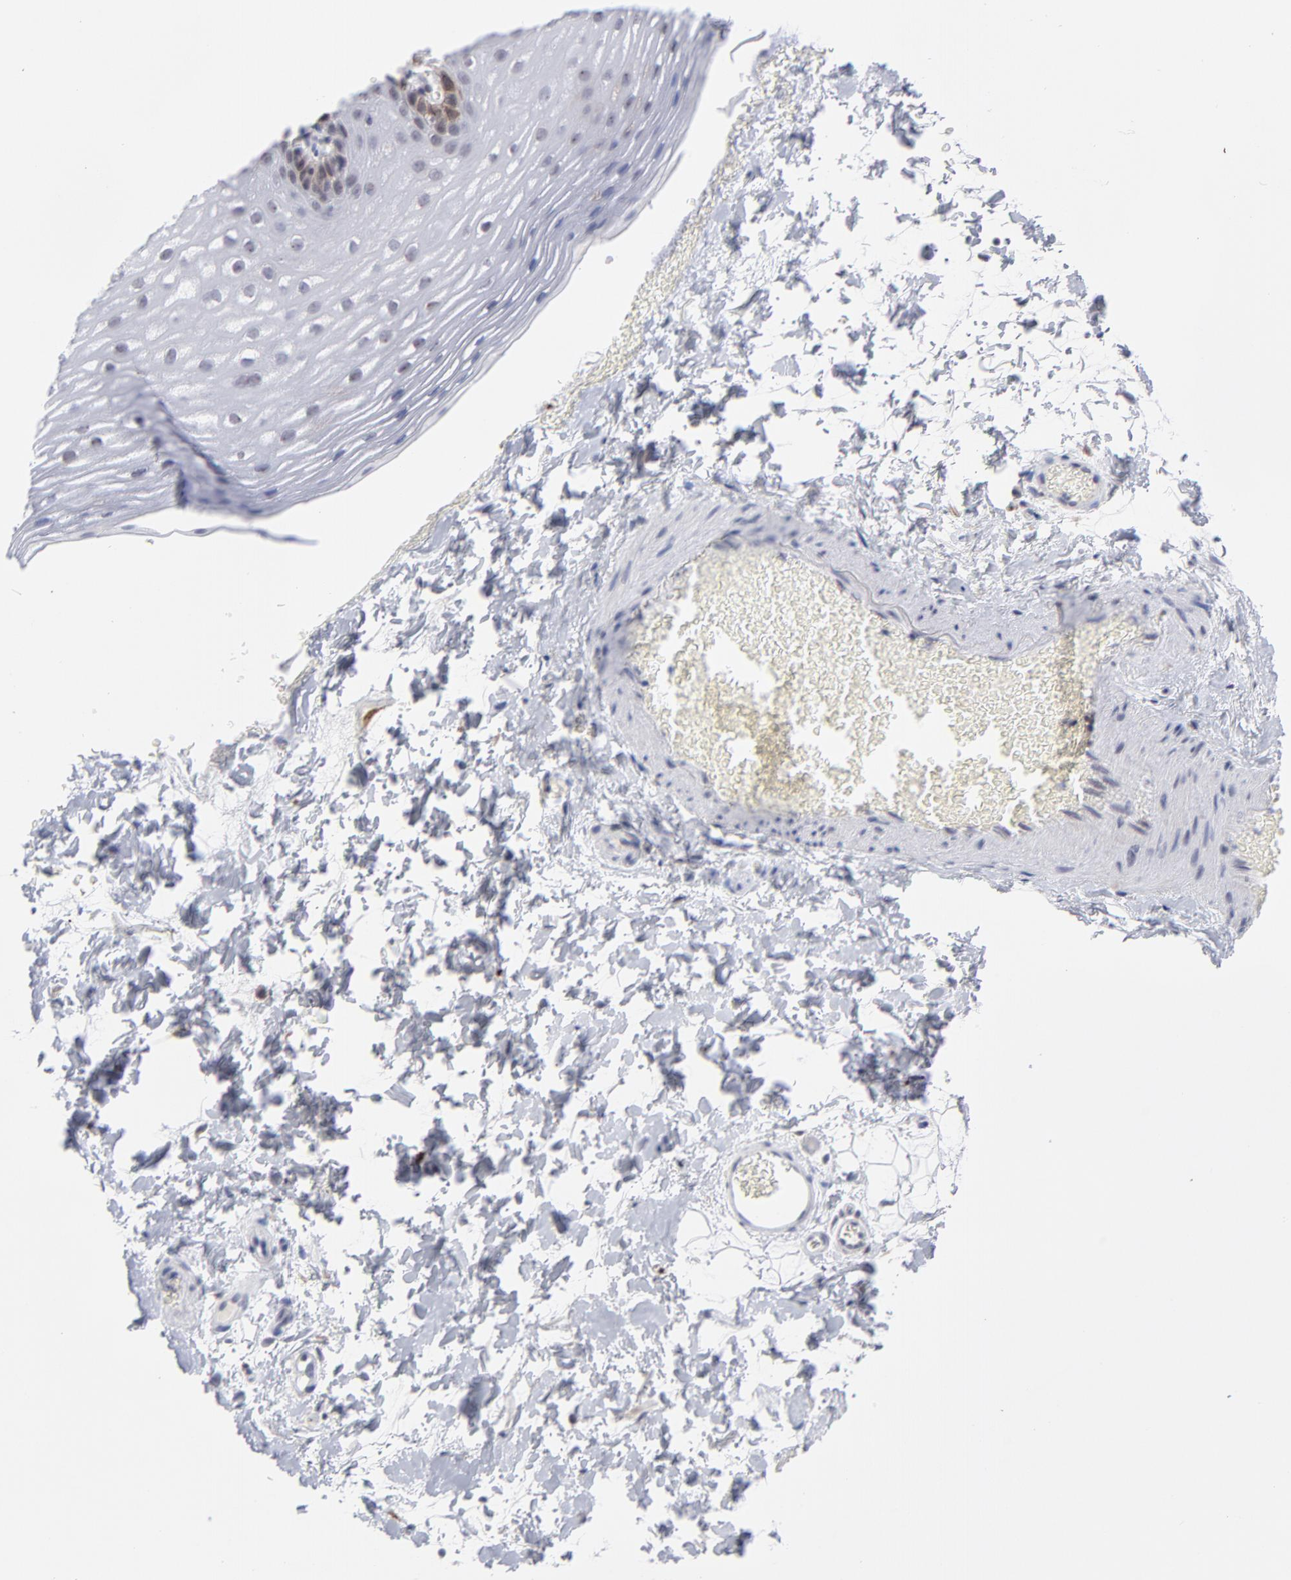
{"staining": {"intensity": "strong", "quantity": "<25%", "location": "cytoplasmic/membranous"}, "tissue": "esophagus", "cell_type": "Squamous epithelial cells", "image_type": "normal", "snomed": [{"axis": "morphology", "description": "Normal tissue, NOS"}, {"axis": "topography", "description": "Esophagus"}], "caption": "Immunohistochemistry (IHC) of benign esophagus demonstrates medium levels of strong cytoplasmic/membranous expression in about <25% of squamous epithelial cells. The staining was performed using DAB (3,3'-diaminobenzidine) to visualize the protein expression in brown, while the nuclei were stained in blue with hematoxylin (Magnification: 20x).", "gene": "CCR2", "patient": {"sex": "female", "age": 70}}